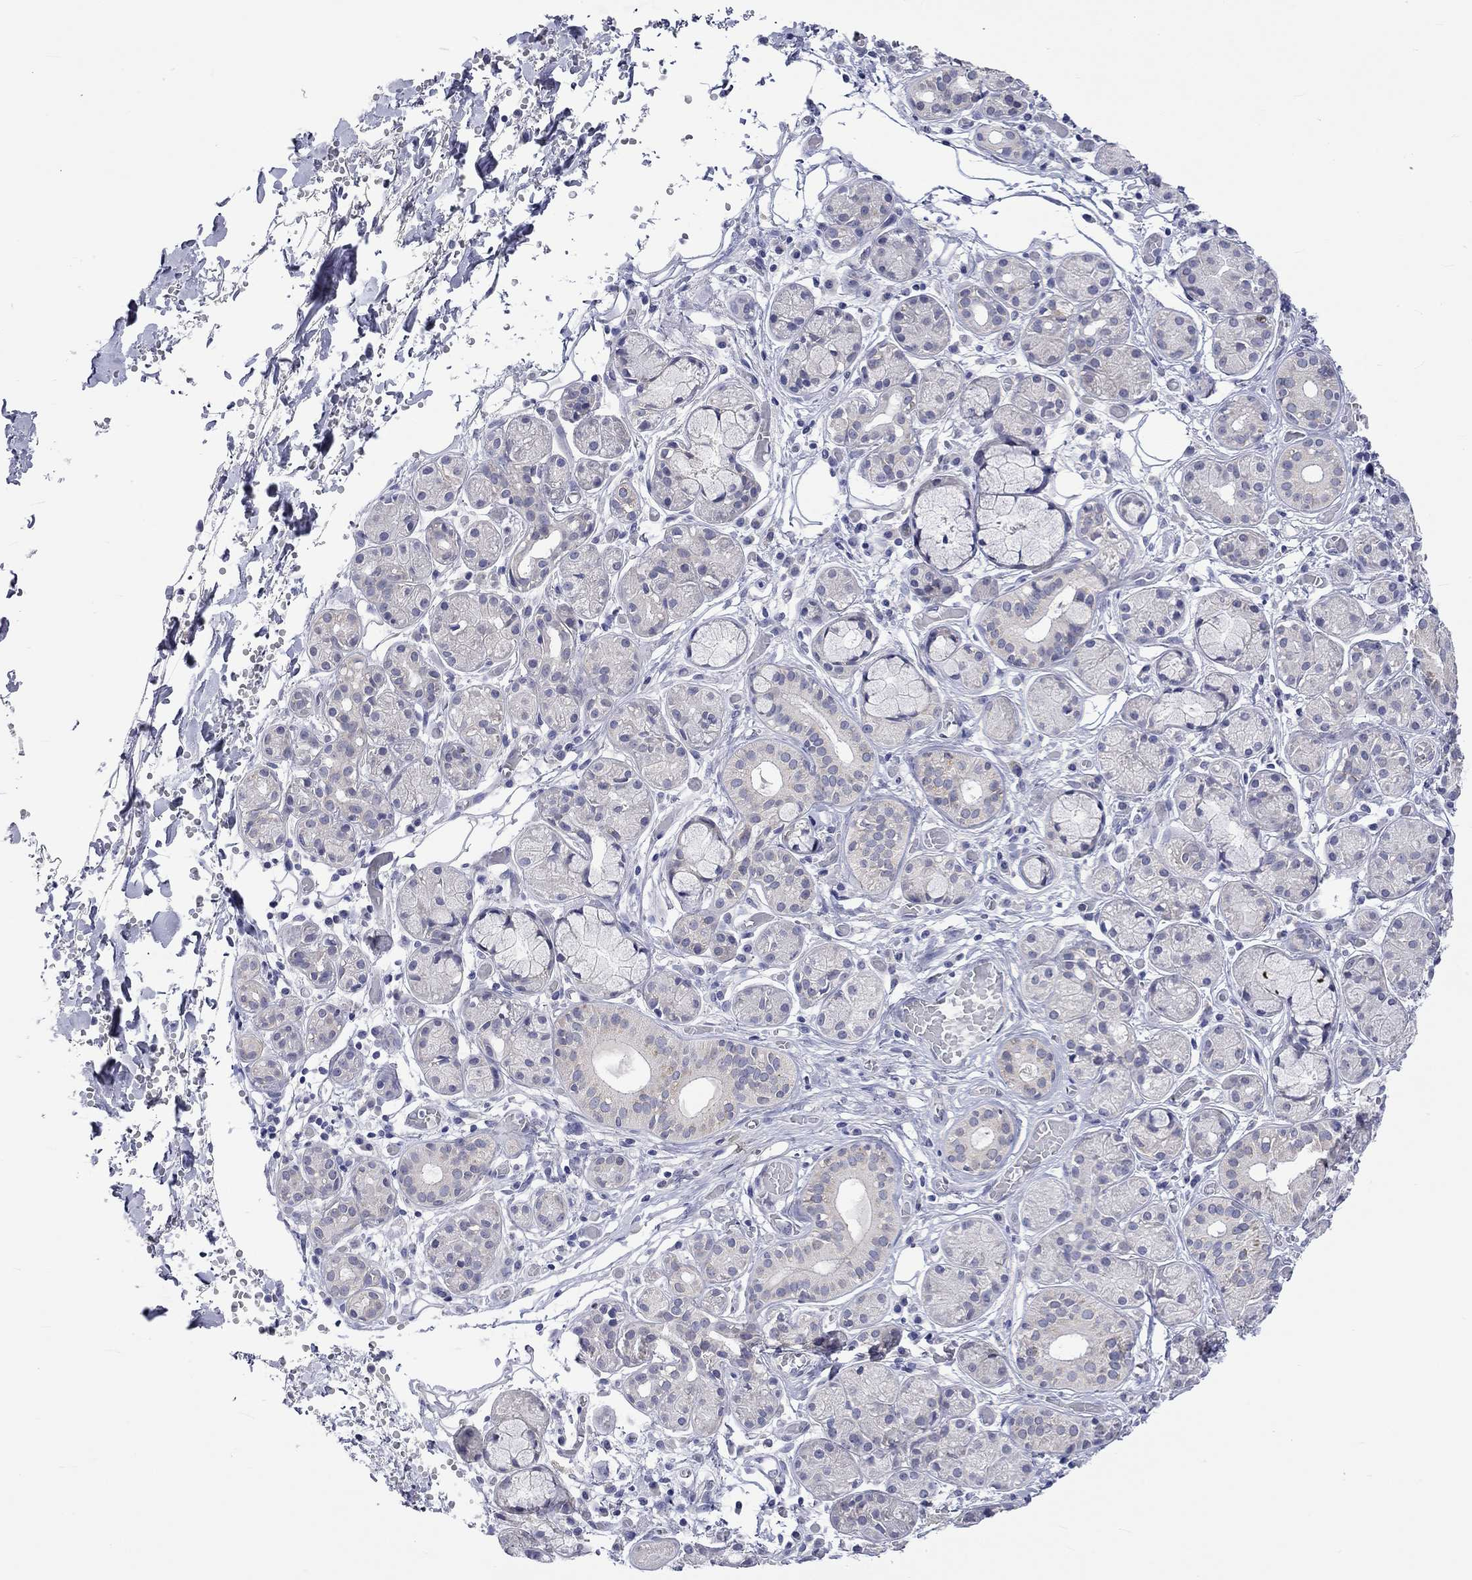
{"staining": {"intensity": "negative", "quantity": "none", "location": "none"}, "tissue": "salivary gland", "cell_type": "Glandular cells", "image_type": "normal", "snomed": [{"axis": "morphology", "description": "Normal tissue, NOS"}, {"axis": "topography", "description": "Salivary gland"}, {"axis": "topography", "description": "Peripheral nerve tissue"}], "caption": "DAB (3,3'-diaminobenzidine) immunohistochemical staining of benign salivary gland exhibits no significant staining in glandular cells. Nuclei are stained in blue.", "gene": "CERS1", "patient": {"sex": "male", "age": 71}}